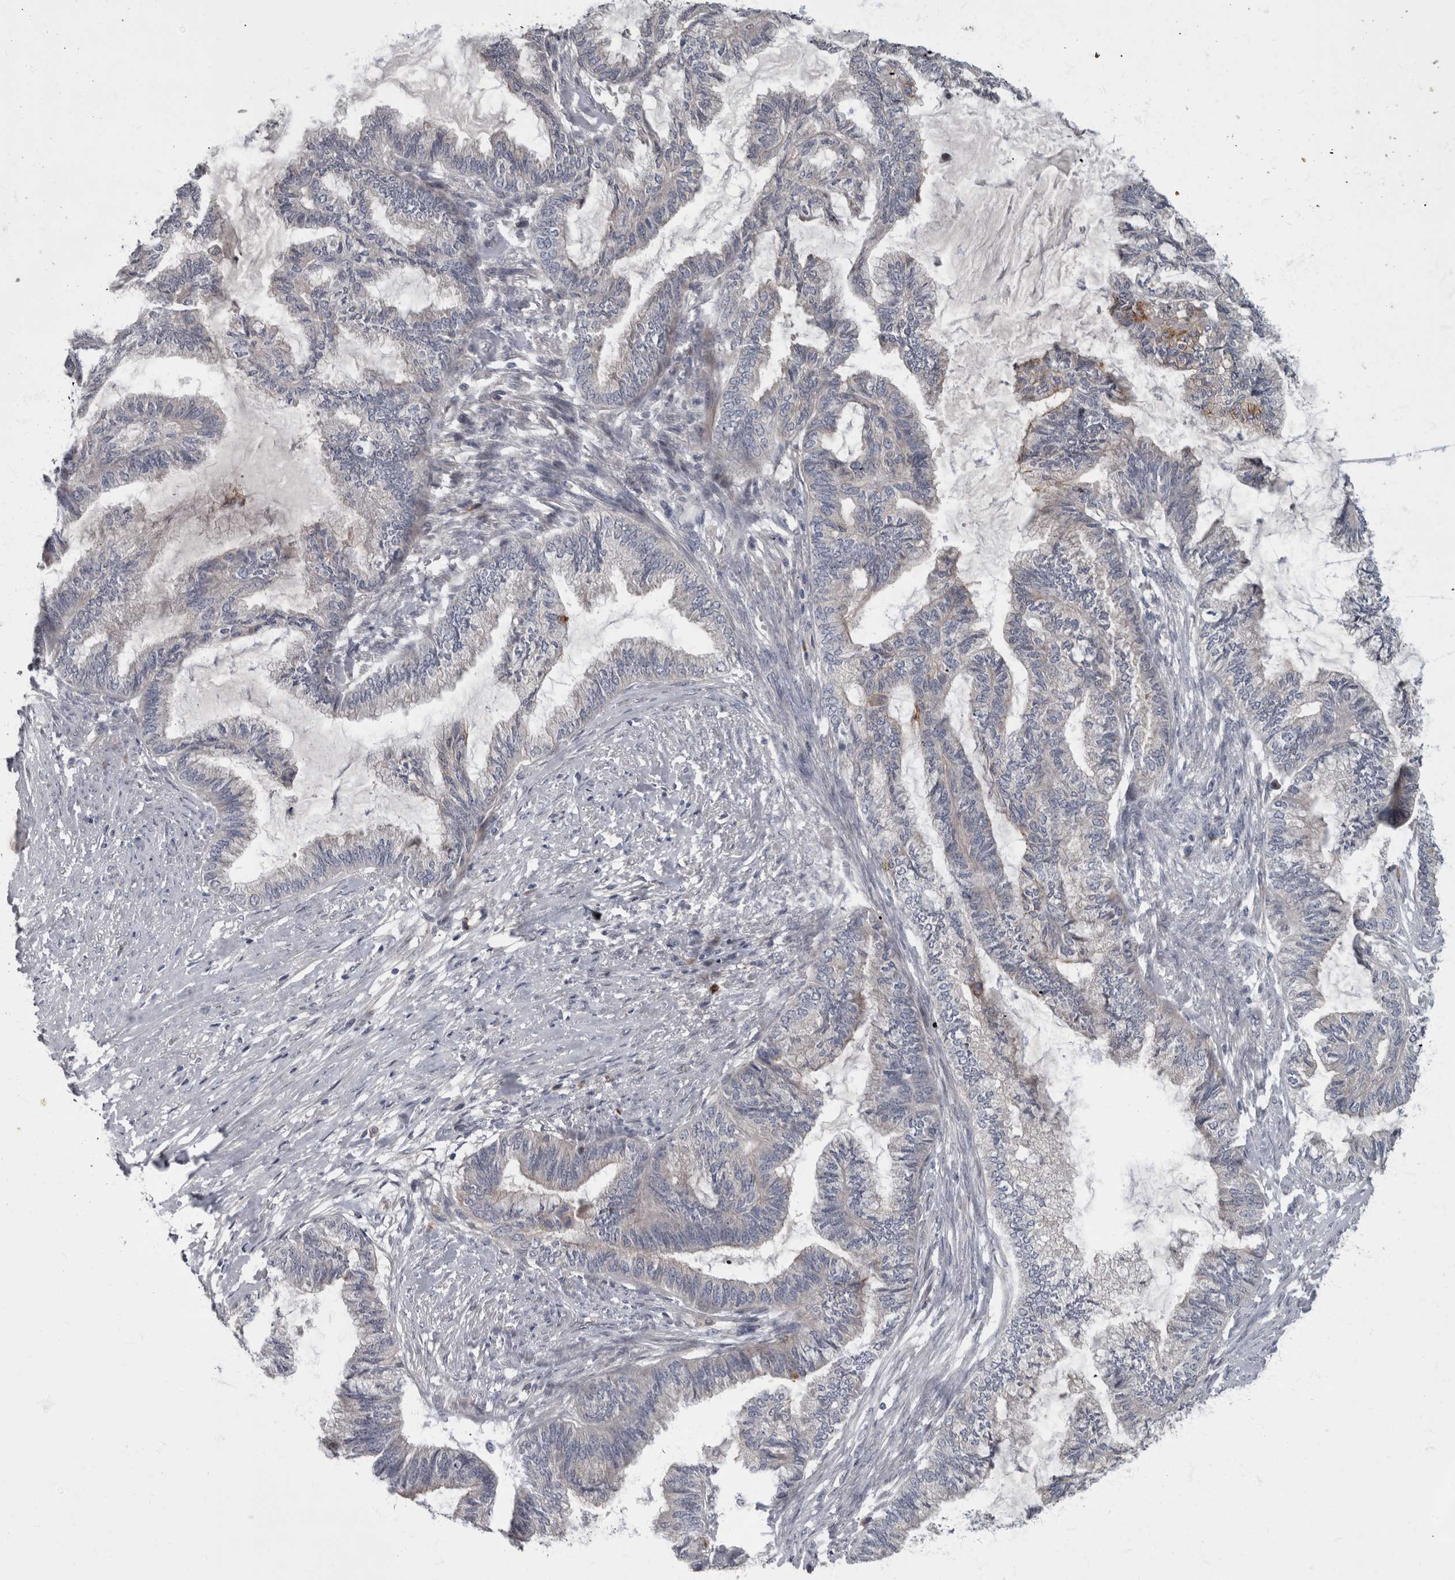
{"staining": {"intensity": "negative", "quantity": "none", "location": "none"}, "tissue": "endometrial cancer", "cell_type": "Tumor cells", "image_type": "cancer", "snomed": [{"axis": "morphology", "description": "Adenocarcinoma, NOS"}, {"axis": "topography", "description": "Endometrium"}], "caption": "DAB immunohistochemical staining of endometrial cancer shows no significant expression in tumor cells.", "gene": "CDC42BPG", "patient": {"sex": "female", "age": 86}}